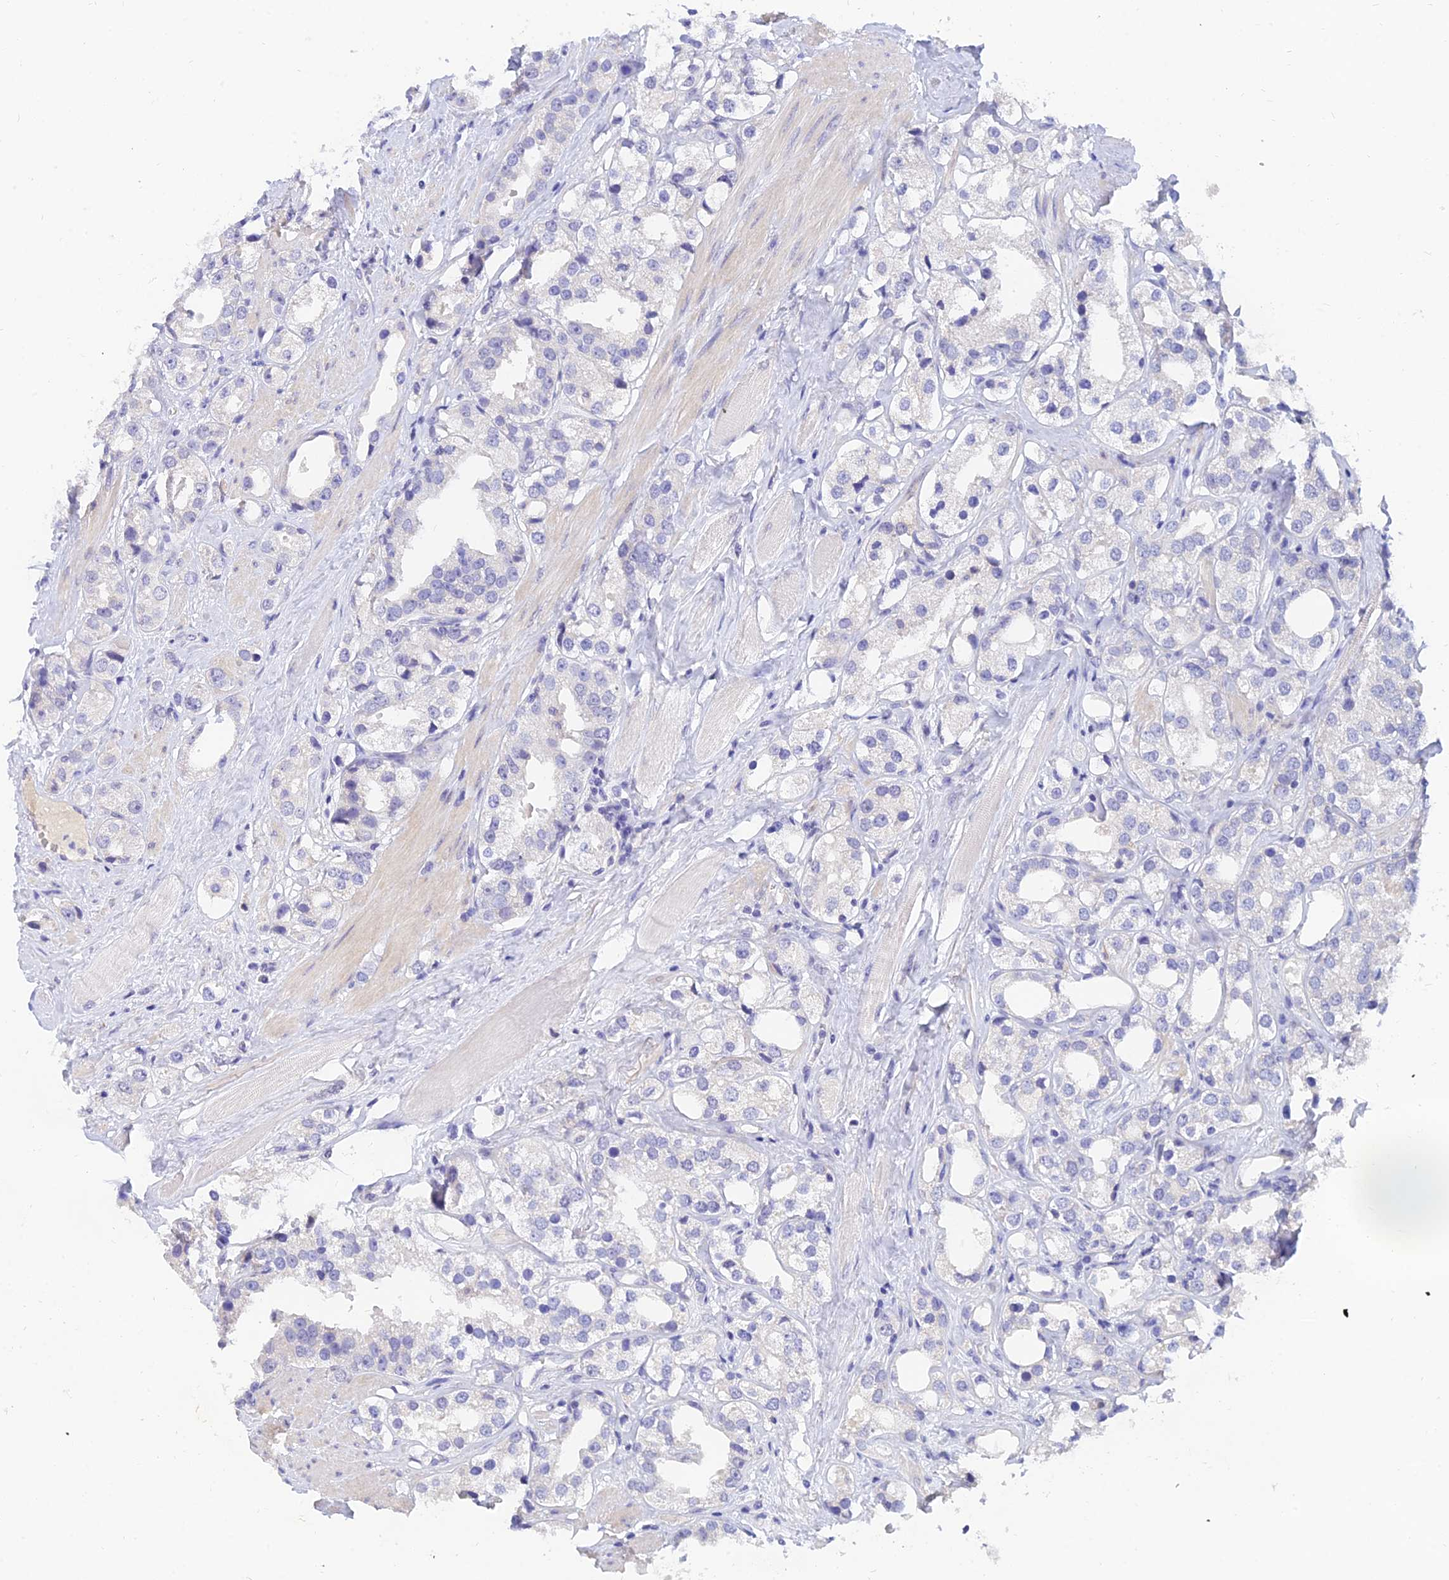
{"staining": {"intensity": "negative", "quantity": "none", "location": "none"}, "tissue": "prostate cancer", "cell_type": "Tumor cells", "image_type": "cancer", "snomed": [{"axis": "morphology", "description": "Adenocarcinoma, NOS"}, {"axis": "topography", "description": "Prostate"}], "caption": "Immunohistochemistry (IHC) micrograph of neoplastic tissue: human prostate cancer (adenocarcinoma) stained with DAB (3,3'-diaminobenzidine) displays no significant protein expression in tumor cells.", "gene": "TMEM161B", "patient": {"sex": "male", "age": 79}}